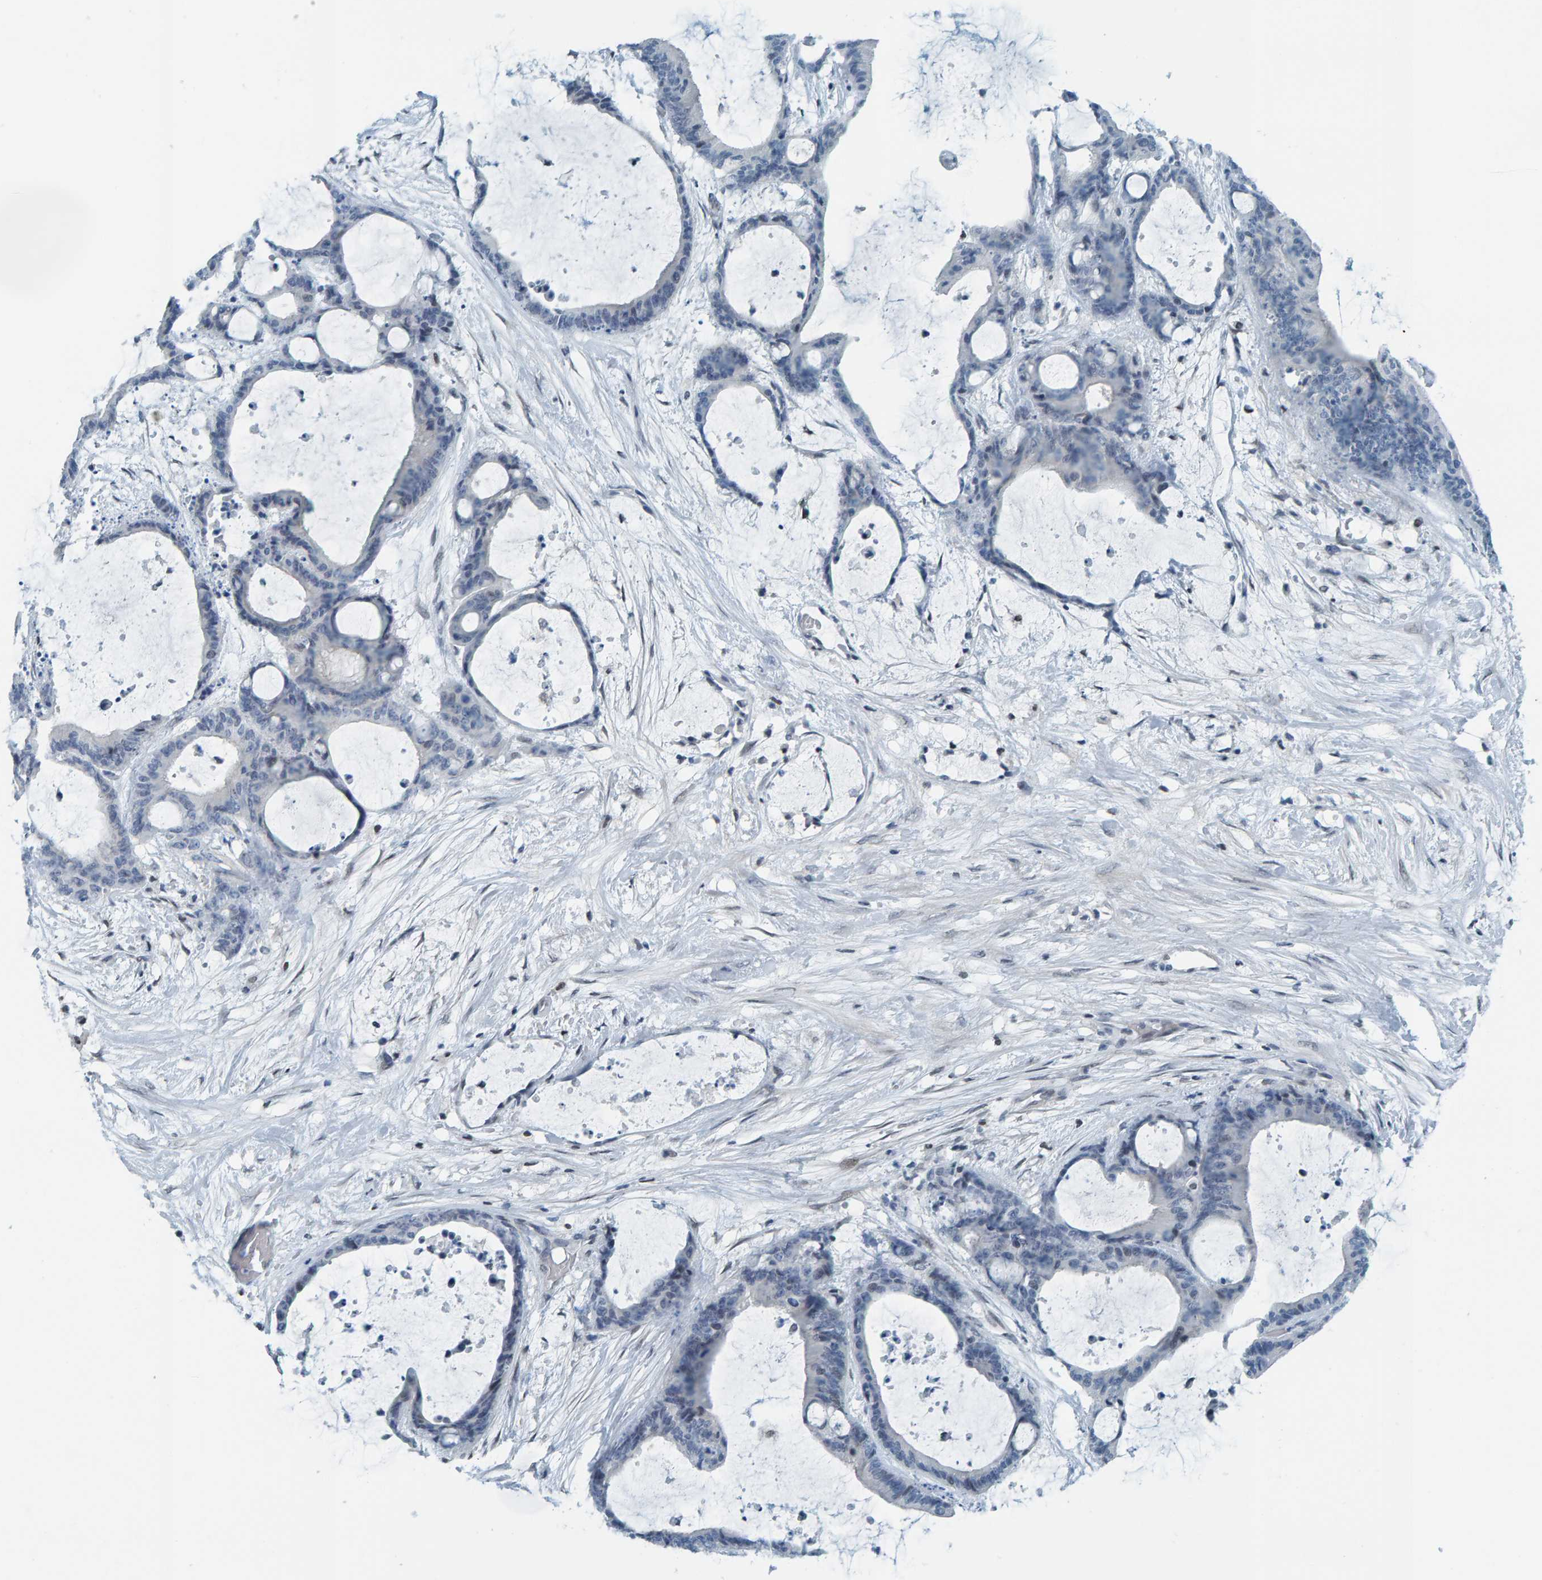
{"staining": {"intensity": "negative", "quantity": "none", "location": "none"}, "tissue": "liver cancer", "cell_type": "Tumor cells", "image_type": "cancer", "snomed": [{"axis": "morphology", "description": "Cholangiocarcinoma"}, {"axis": "topography", "description": "Liver"}], "caption": "Histopathology image shows no protein staining in tumor cells of liver cancer tissue.", "gene": "CNP", "patient": {"sex": "female", "age": 73}}